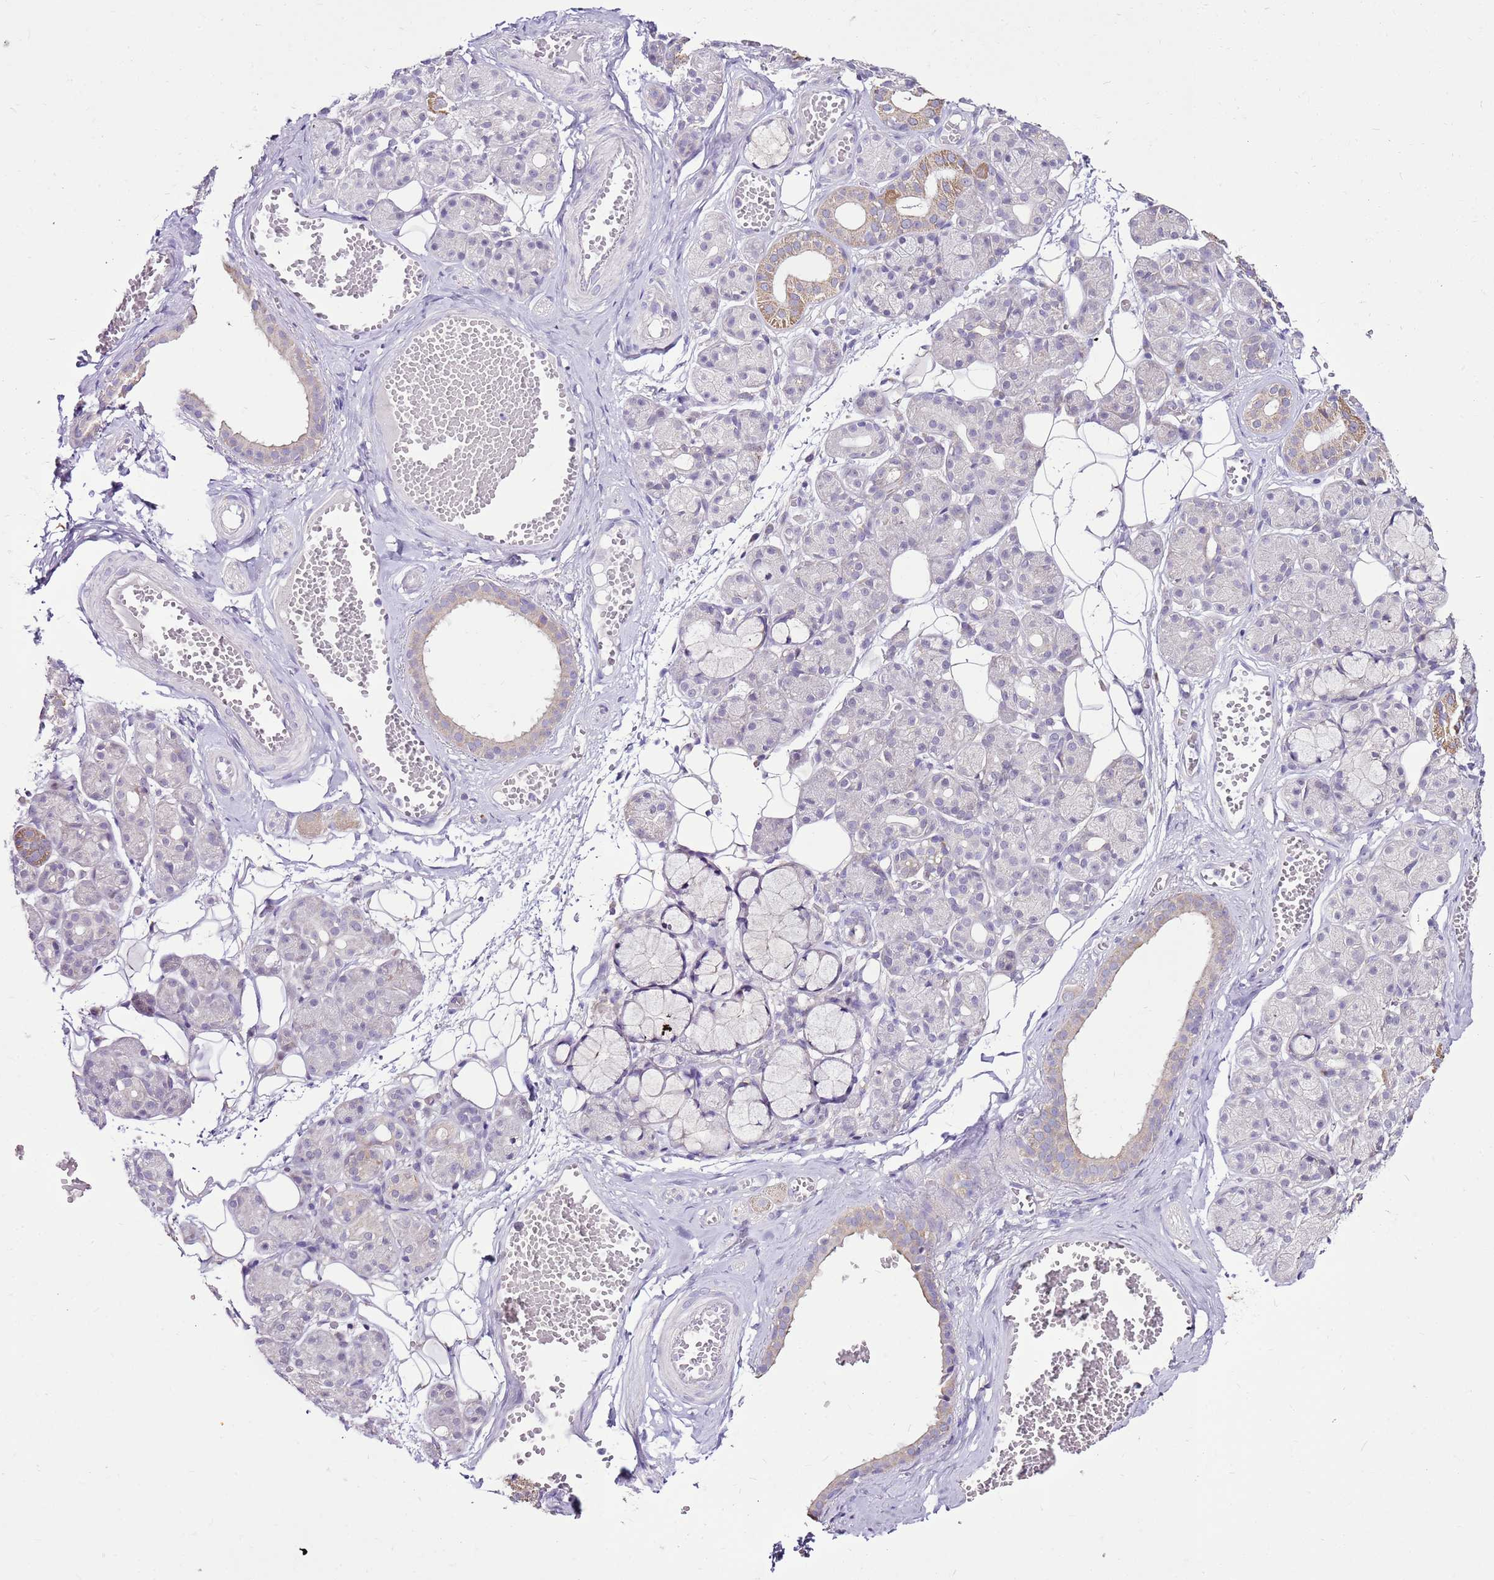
{"staining": {"intensity": "moderate", "quantity": "<25%", "location": "cytoplasmic/membranous"}, "tissue": "salivary gland", "cell_type": "Glandular cells", "image_type": "normal", "snomed": [{"axis": "morphology", "description": "Normal tissue, NOS"}, {"axis": "topography", "description": "Salivary gland"}], "caption": "Brown immunohistochemical staining in unremarkable human salivary gland exhibits moderate cytoplasmic/membranous positivity in about <25% of glandular cells. The staining was performed using DAB to visualize the protein expression in brown, while the nuclei were stained in blue with hematoxylin (Magnification: 20x).", "gene": "SLC38A5", "patient": {"sex": "male", "age": 63}}